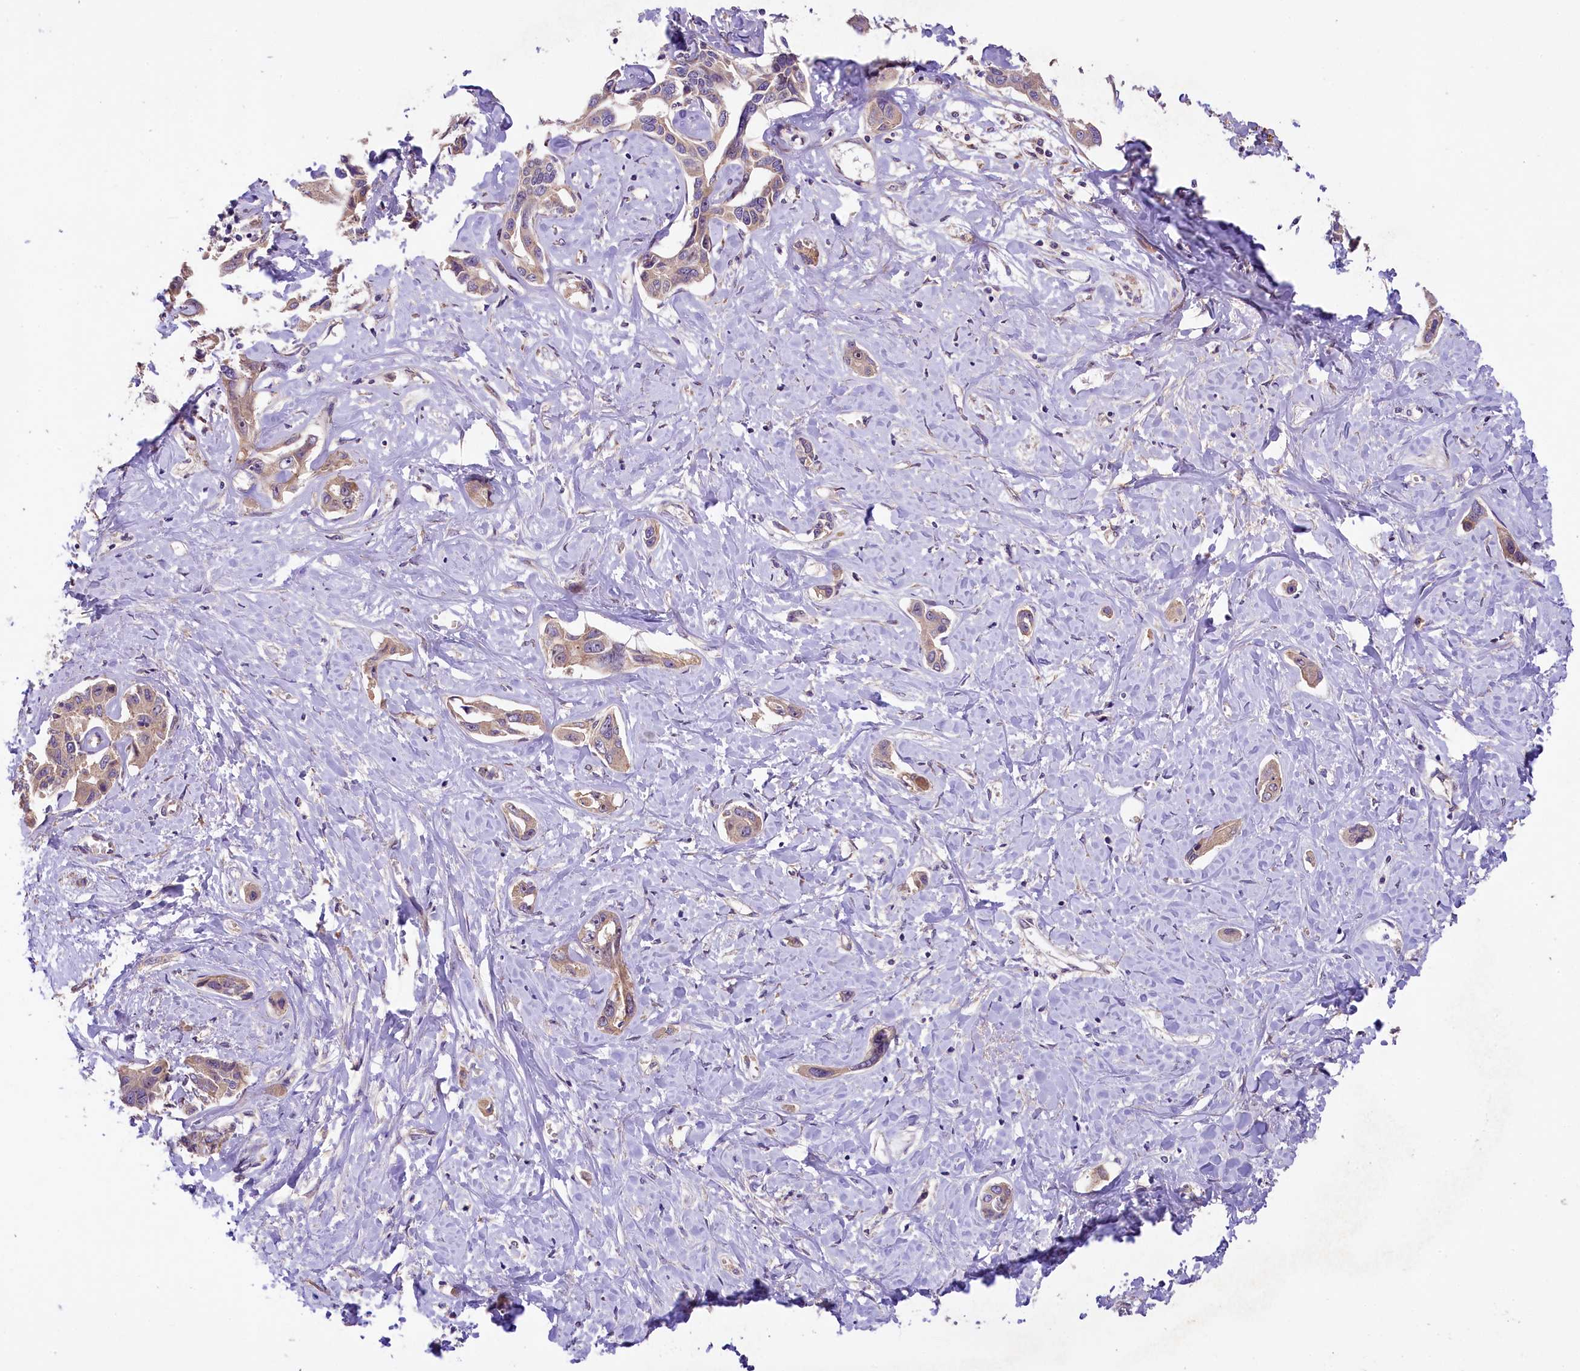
{"staining": {"intensity": "weak", "quantity": ">75%", "location": "cytoplasmic/membranous"}, "tissue": "liver cancer", "cell_type": "Tumor cells", "image_type": "cancer", "snomed": [{"axis": "morphology", "description": "Cholangiocarcinoma"}, {"axis": "topography", "description": "Liver"}], "caption": "High-magnification brightfield microscopy of liver cancer stained with DAB (3,3'-diaminobenzidine) (brown) and counterstained with hematoxylin (blue). tumor cells exhibit weak cytoplasmic/membranous expression is appreciated in about>75% of cells.", "gene": "UBXN6", "patient": {"sex": "male", "age": 59}}